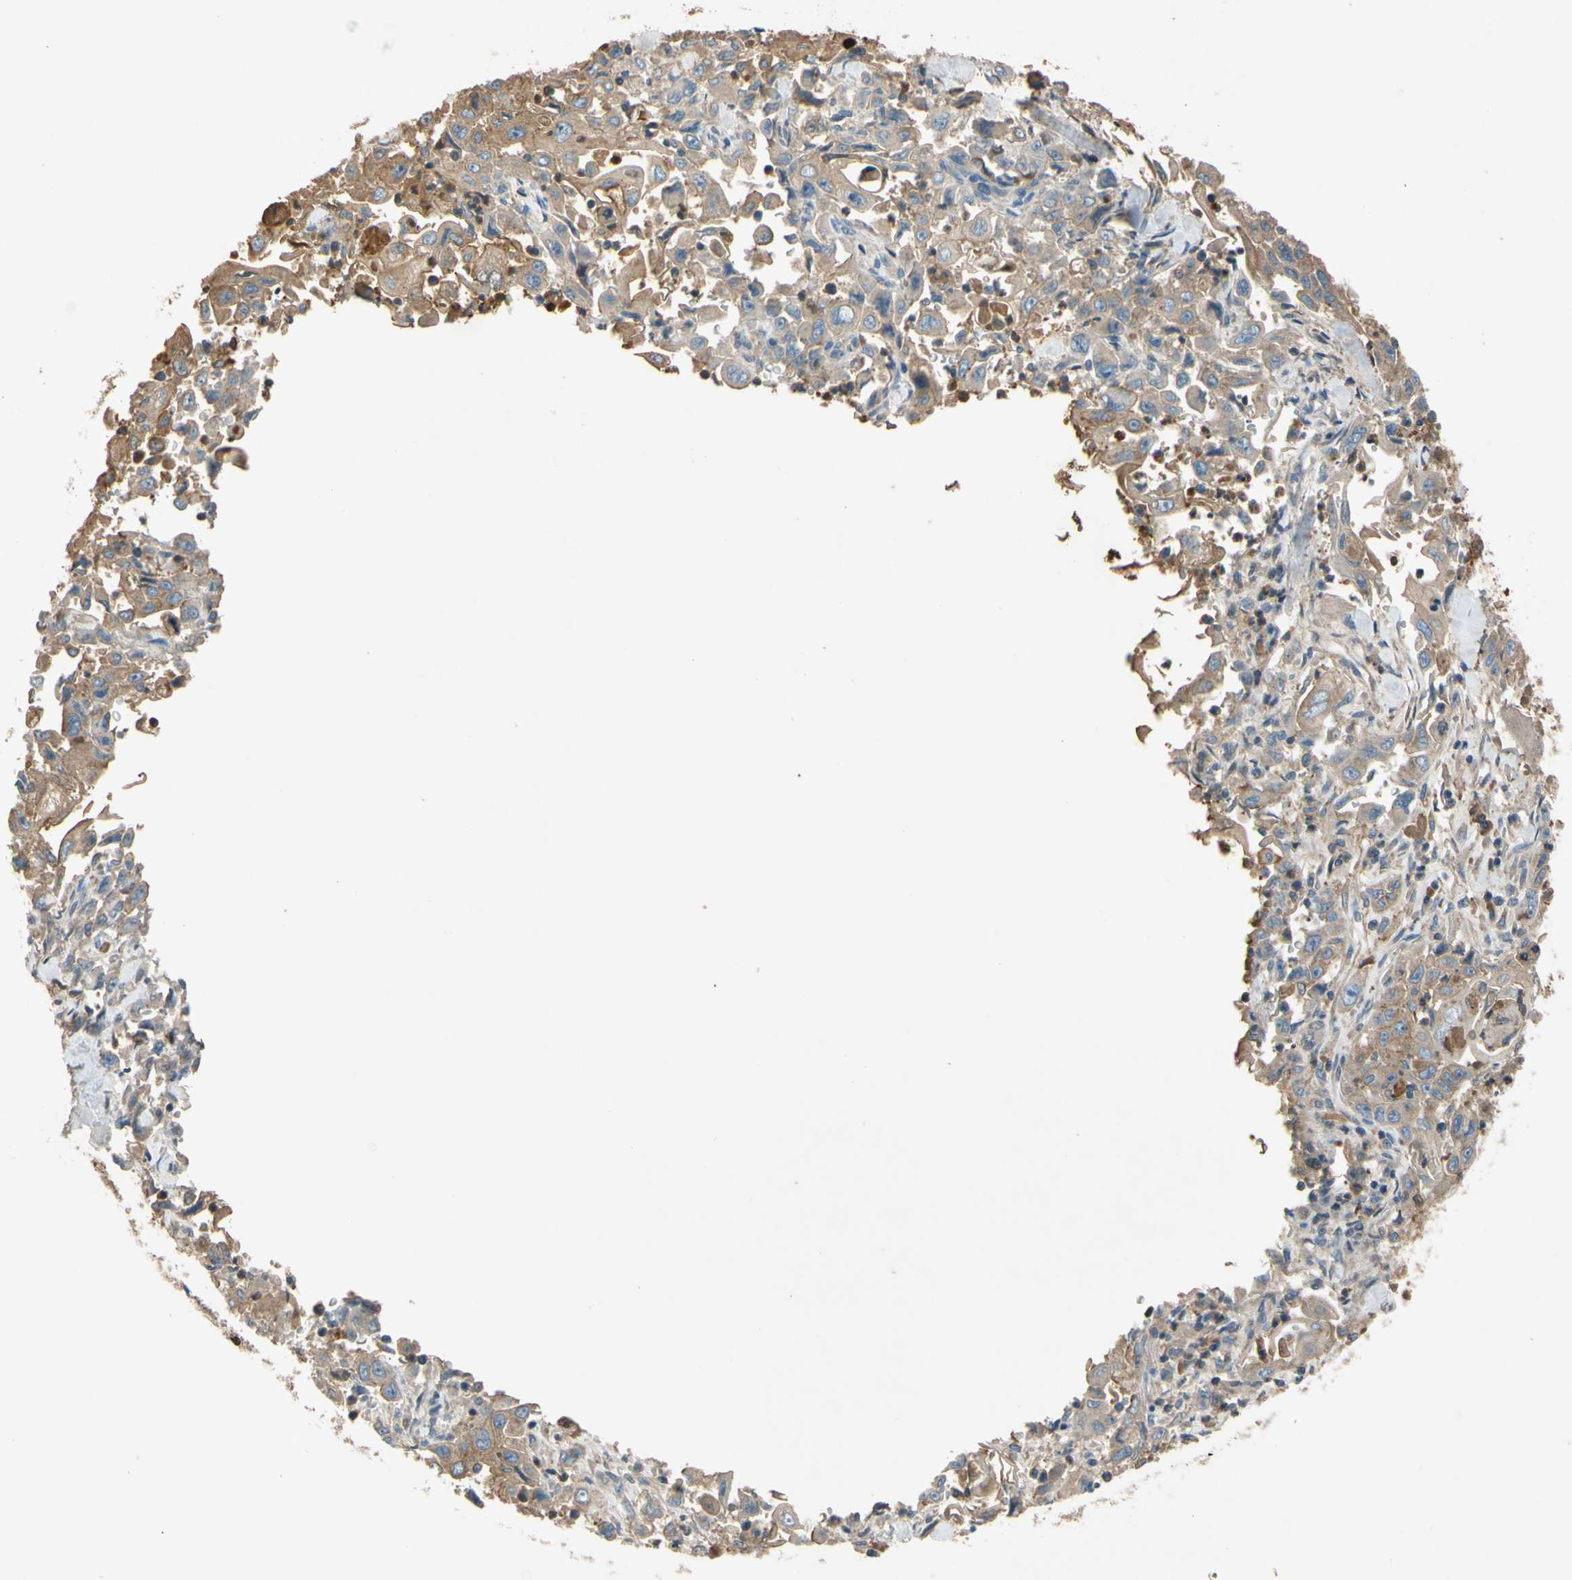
{"staining": {"intensity": "moderate", "quantity": ">75%", "location": "cytoplasmic/membranous"}, "tissue": "pancreatic cancer", "cell_type": "Tumor cells", "image_type": "cancer", "snomed": [{"axis": "morphology", "description": "Adenocarcinoma, NOS"}, {"axis": "topography", "description": "Pancreas"}], "caption": "Protein expression analysis of human adenocarcinoma (pancreatic) reveals moderate cytoplasmic/membranous positivity in about >75% of tumor cells.", "gene": "TIMP2", "patient": {"sex": "male", "age": 70}}